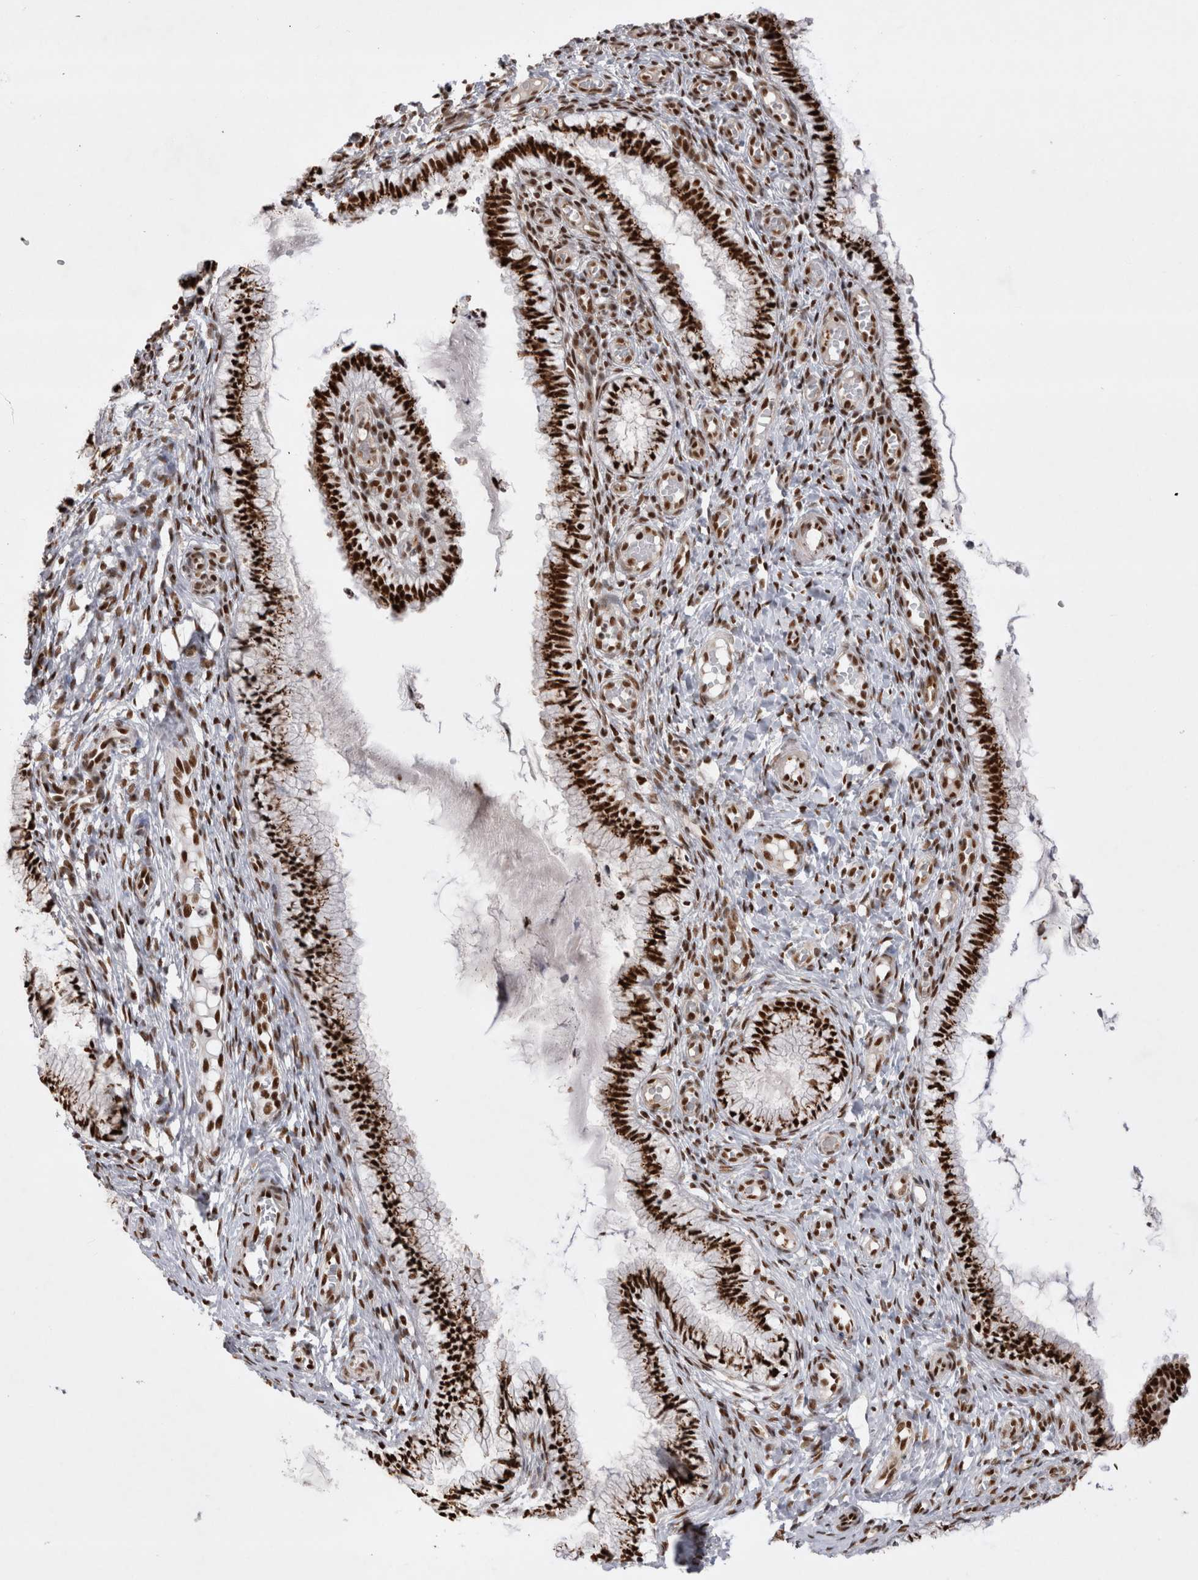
{"staining": {"intensity": "strong", "quantity": ">75%", "location": "nuclear"}, "tissue": "cervix", "cell_type": "Glandular cells", "image_type": "normal", "snomed": [{"axis": "morphology", "description": "Normal tissue, NOS"}, {"axis": "topography", "description": "Cervix"}], "caption": "Strong nuclear expression is identified in approximately >75% of glandular cells in unremarkable cervix.", "gene": "EYA2", "patient": {"sex": "female", "age": 27}}